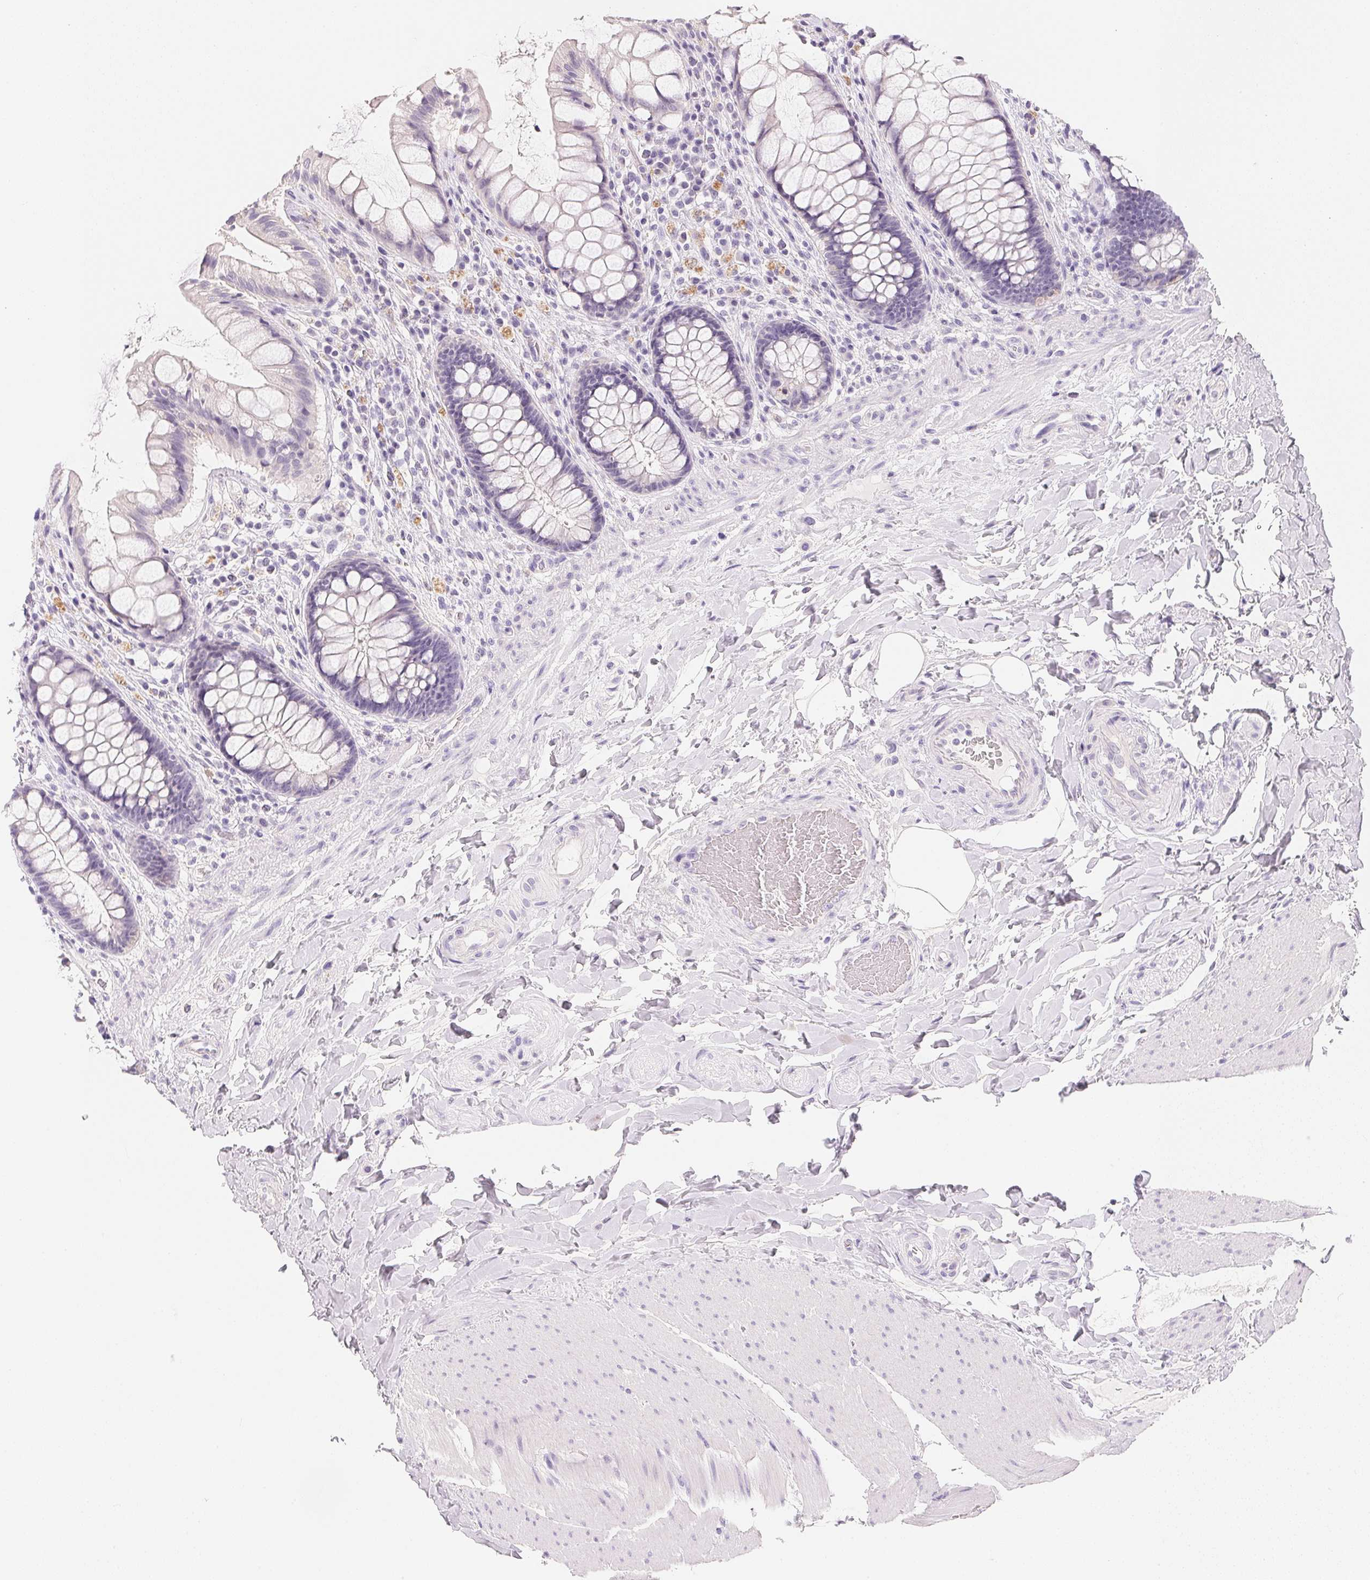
{"staining": {"intensity": "negative", "quantity": "none", "location": "none"}, "tissue": "rectum", "cell_type": "Glandular cells", "image_type": "normal", "snomed": [{"axis": "morphology", "description": "Normal tissue, NOS"}, {"axis": "topography", "description": "Rectum"}], "caption": "Immunohistochemistry (IHC) photomicrograph of unremarkable rectum stained for a protein (brown), which reveals no positivity in glandular cells.", "gene": "ACP3", "patient": {"sex": "female", "age": 58}}